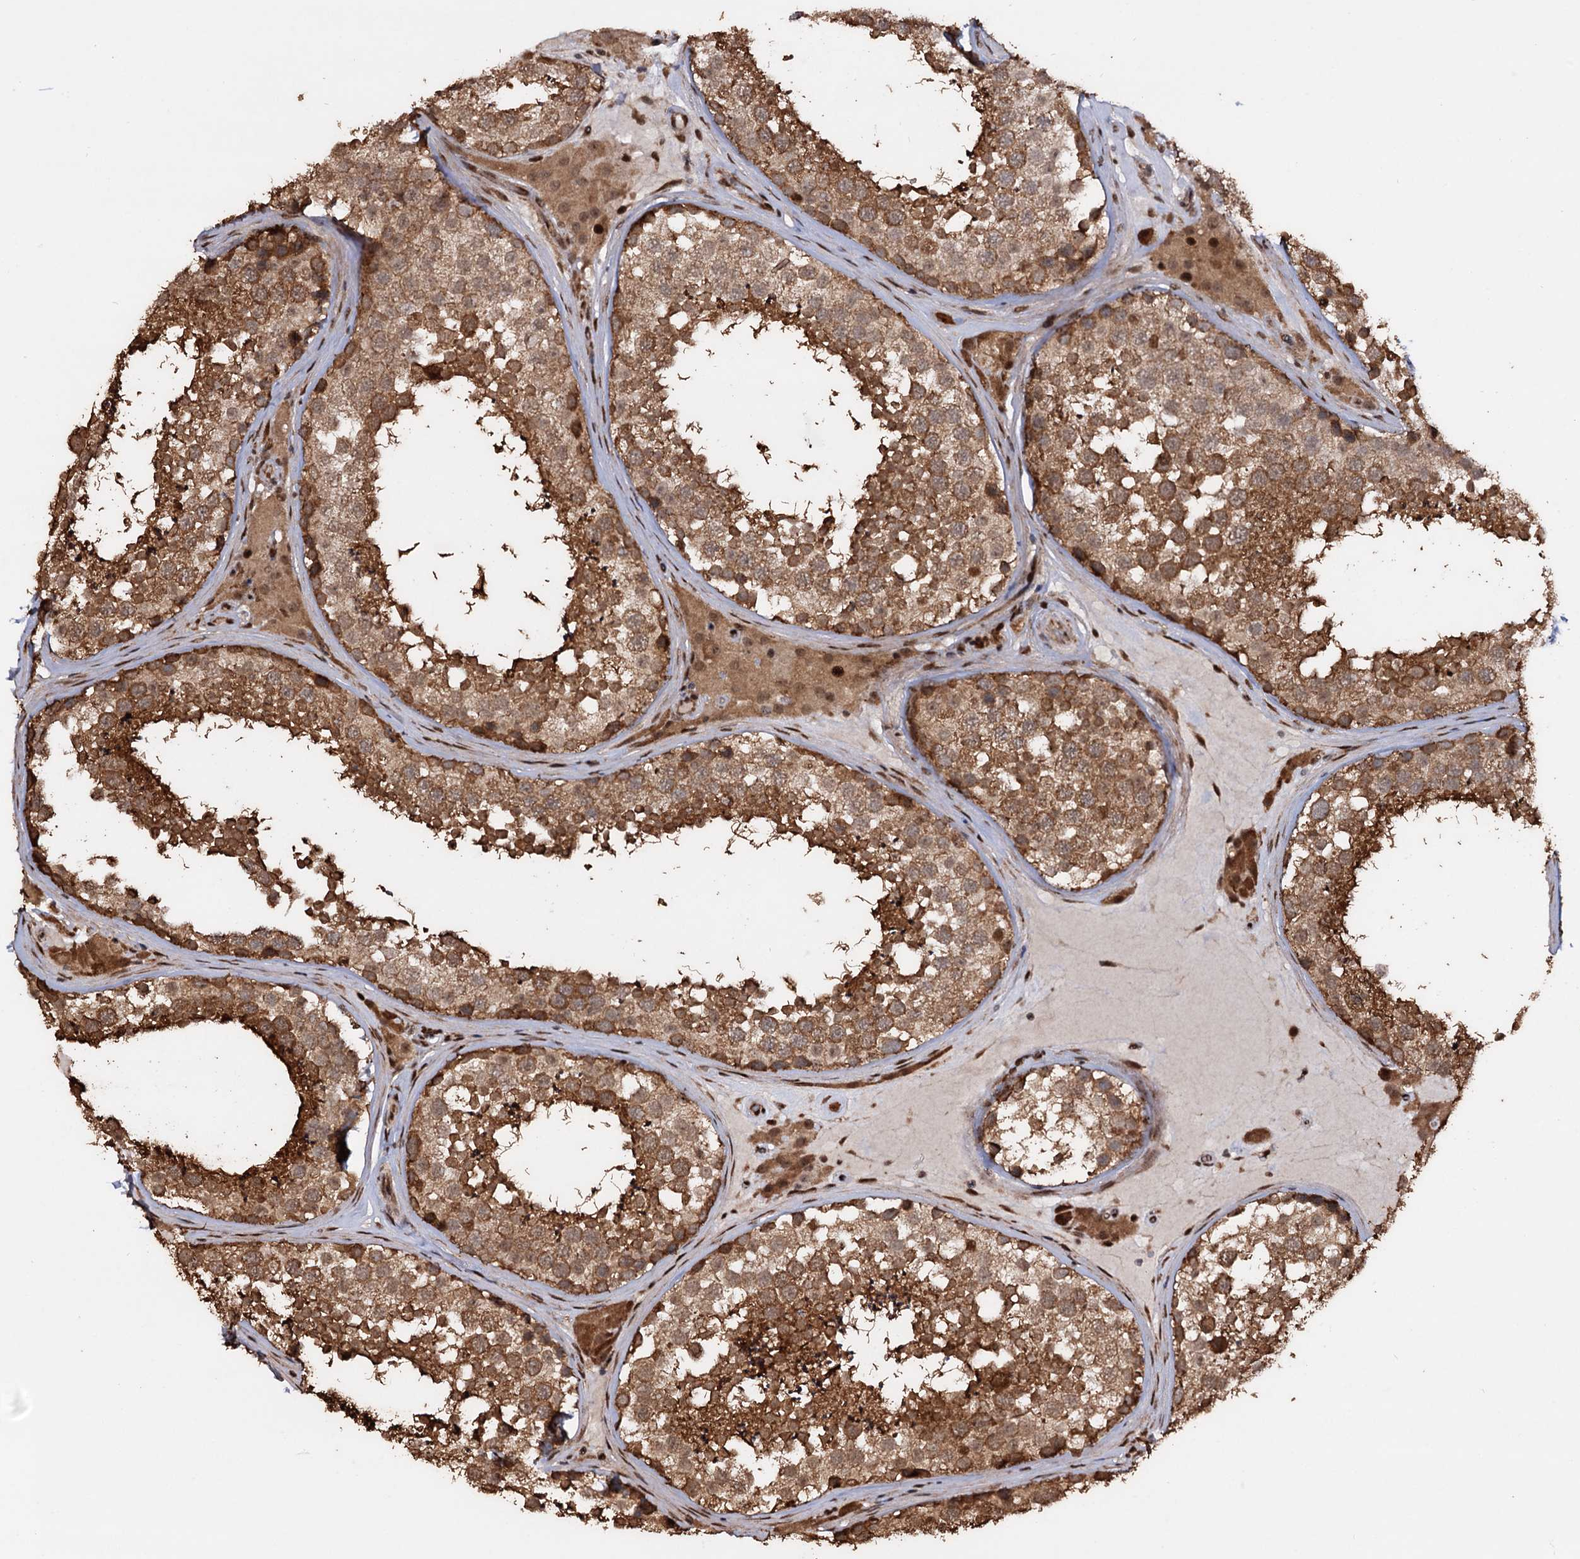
{"staining": {"intensity": "moderate", "quantity": ">75%", "location": "cytoplasmic/membranous,nuclear"}, "tissue": "testis", "cell_type": "Cells in seminiferous ducts", "image_type": "normal", "snomed": [{"axis": "morphology", "description": "Normal tissue, NOS"}, {"axis": "topography", "description": "Testis"}], "caption": "This micrograph exhibits IHC staining of normal human testis, with medium moderate cytoplasmic/membranous,nuclear positivity in approximately >75% of cells in seminiferous ducts.", "gene": "PIGB", "patient": {"sex": "male", "age": 46}}